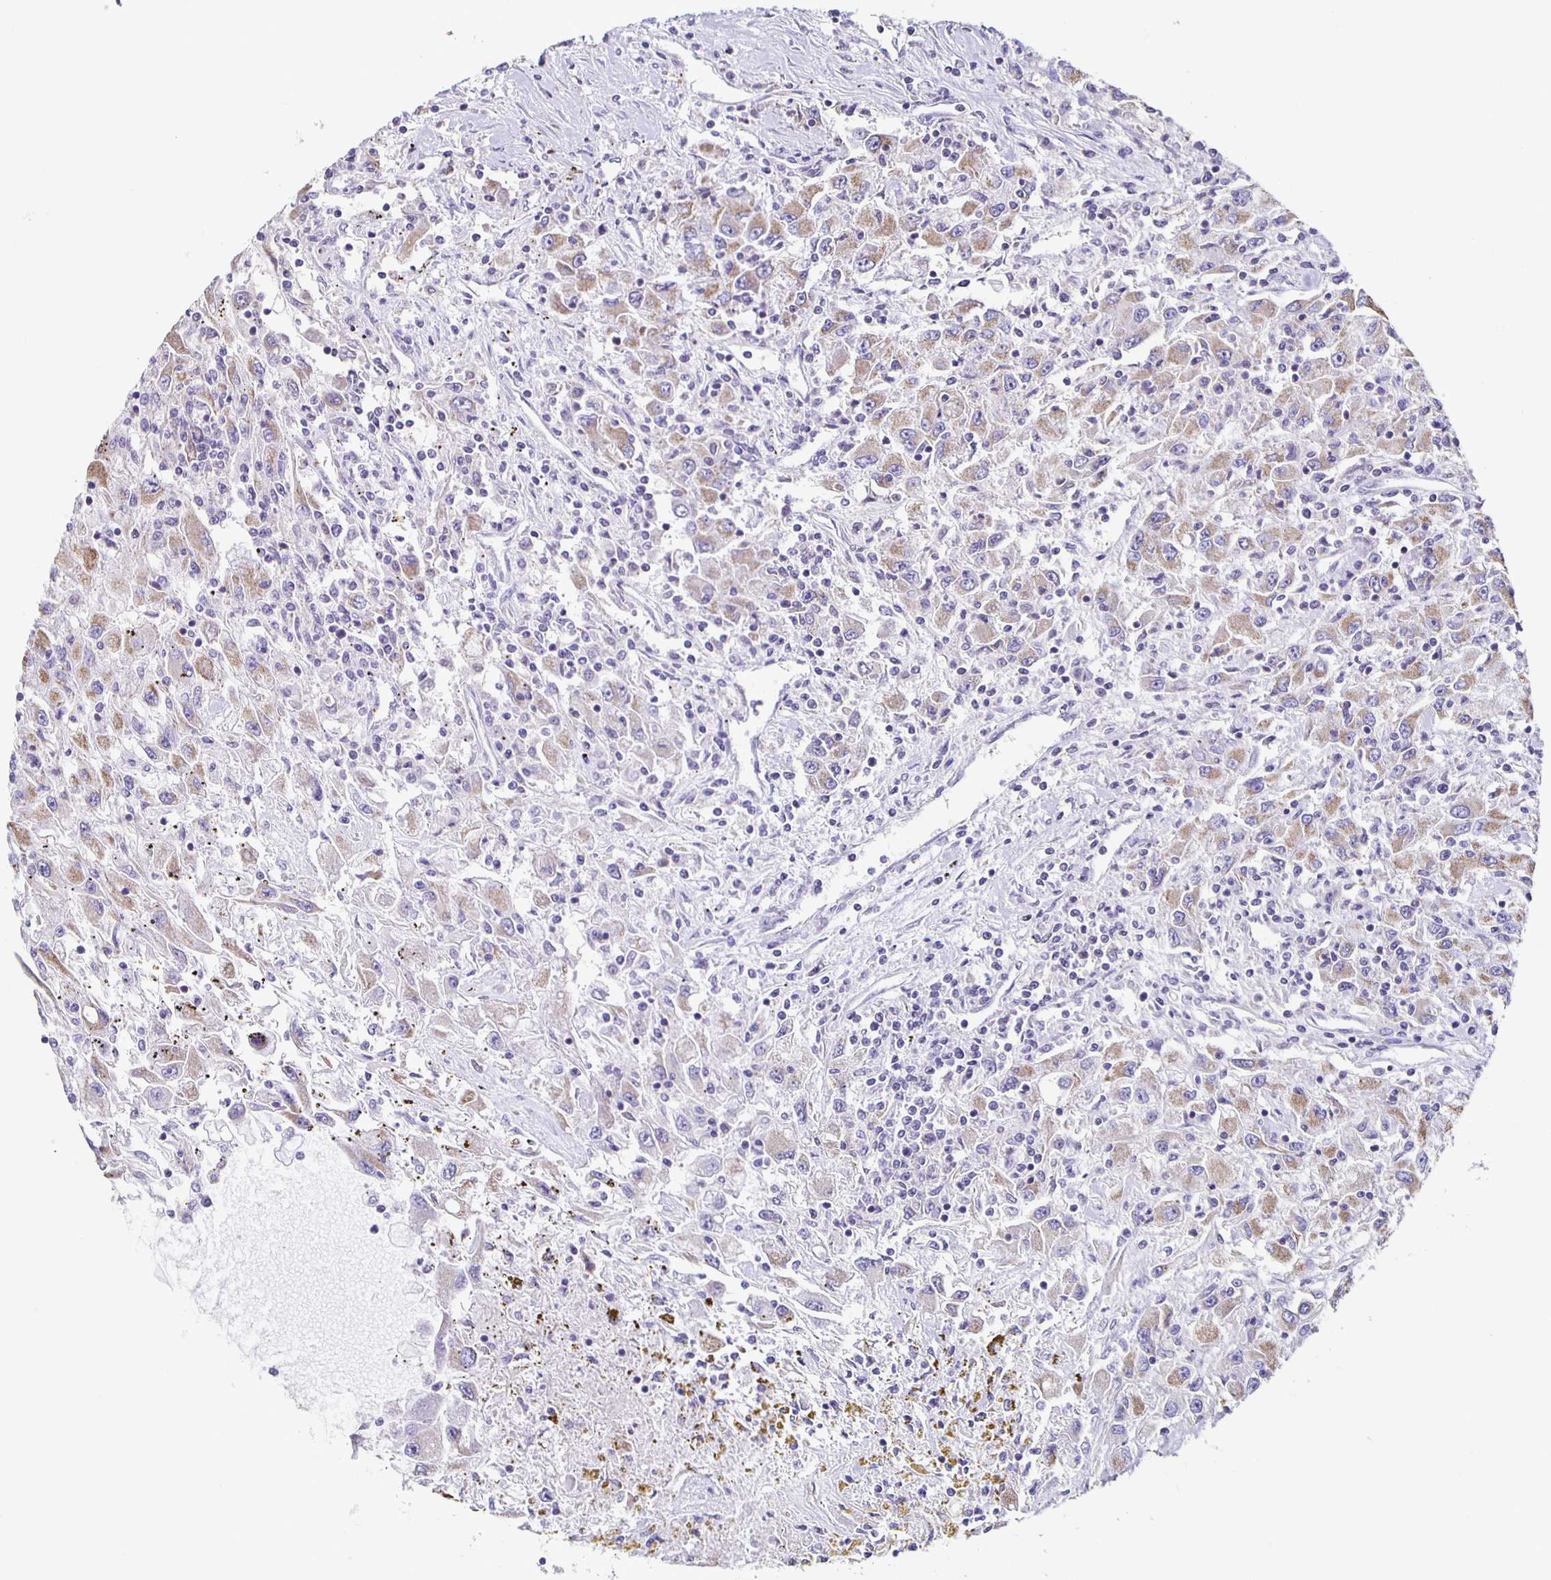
{"staining": {"intensity": "moderate", "quantity": "25%-75%", "location": "cytoplasmic/membranous"}, "tissue": "renal cancer", "cell_type": "Tumor cells", "image_type": "cancer", "snomed": [{"axis": "morphology", "description": "Adenocarcinoma, NOS"}, {"axis": "topography", "description": "Kidney"}], "caption": "A medium amount of moderate cytoplasmic/membranous expression is identified in about 25%-75% of tumor cells in renal cancer tissue.", "gene": "TPPP", "patient": {"sex": "female", "age": 67}}